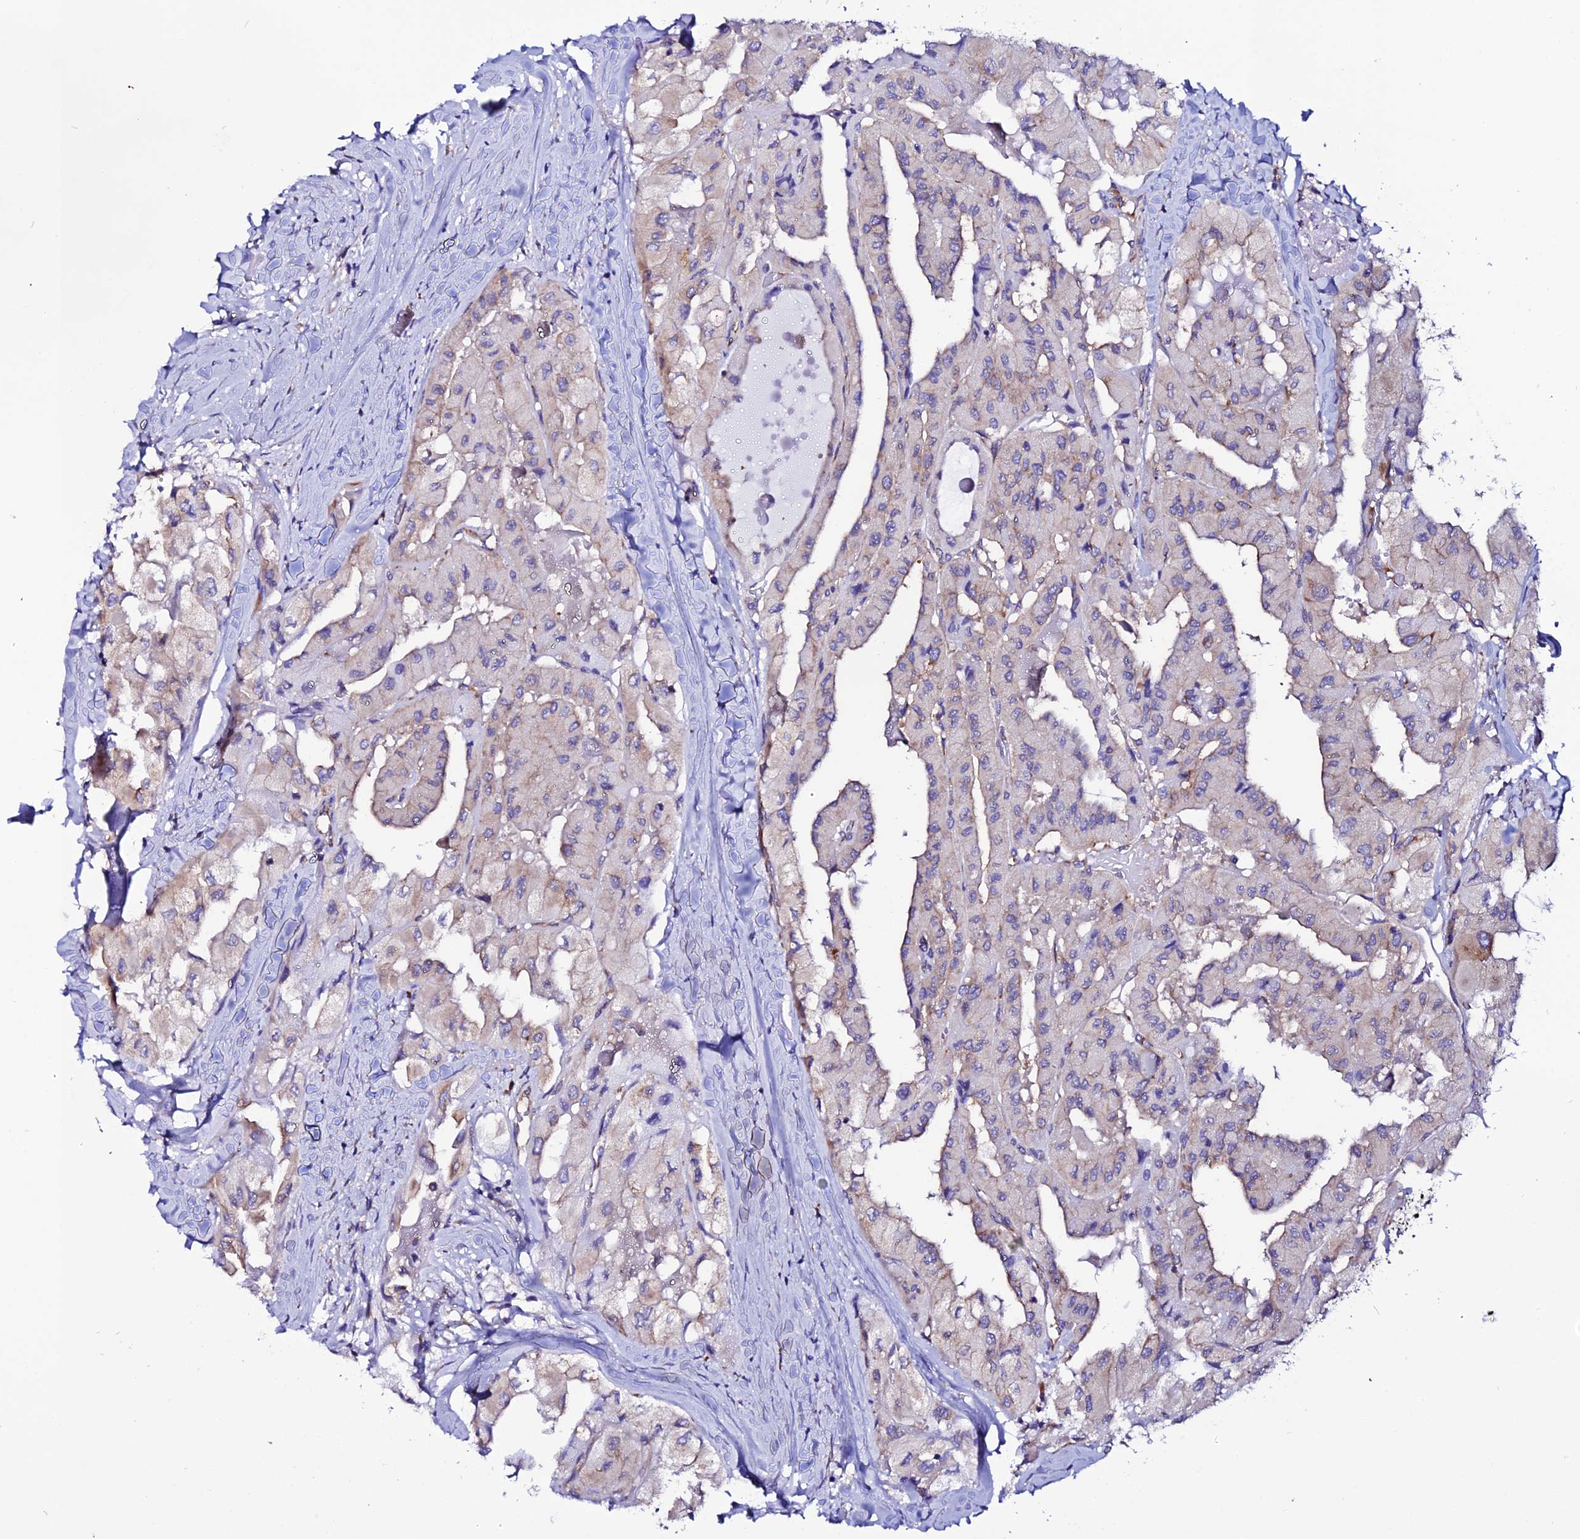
{"staining": {"intensity": "weak", "quantity": "25%-75%", "location": "cytoplasmic/membranous"}, "tissue": "thyroid cancer", "cell_type": "Tumor cells", "image_type": "cancer", "snomed": [{"axis": "morphology", "description": "Normal tissue, NOS"}, {"axis": "morphology", "description": "Papillary adenocarcinoma, NOS"}, {"axis": "topography", "description": "Thyroid gland"}], "caption": "Thyroid cancer (papillary adenocarcinoma) stained with a brown dye exhibits weak cytoplasmic/membranous positive staining in about 25%-75% of tumor cells.", "gene": "EEF1G", "patient": {"sex": "female", "age": 59}}